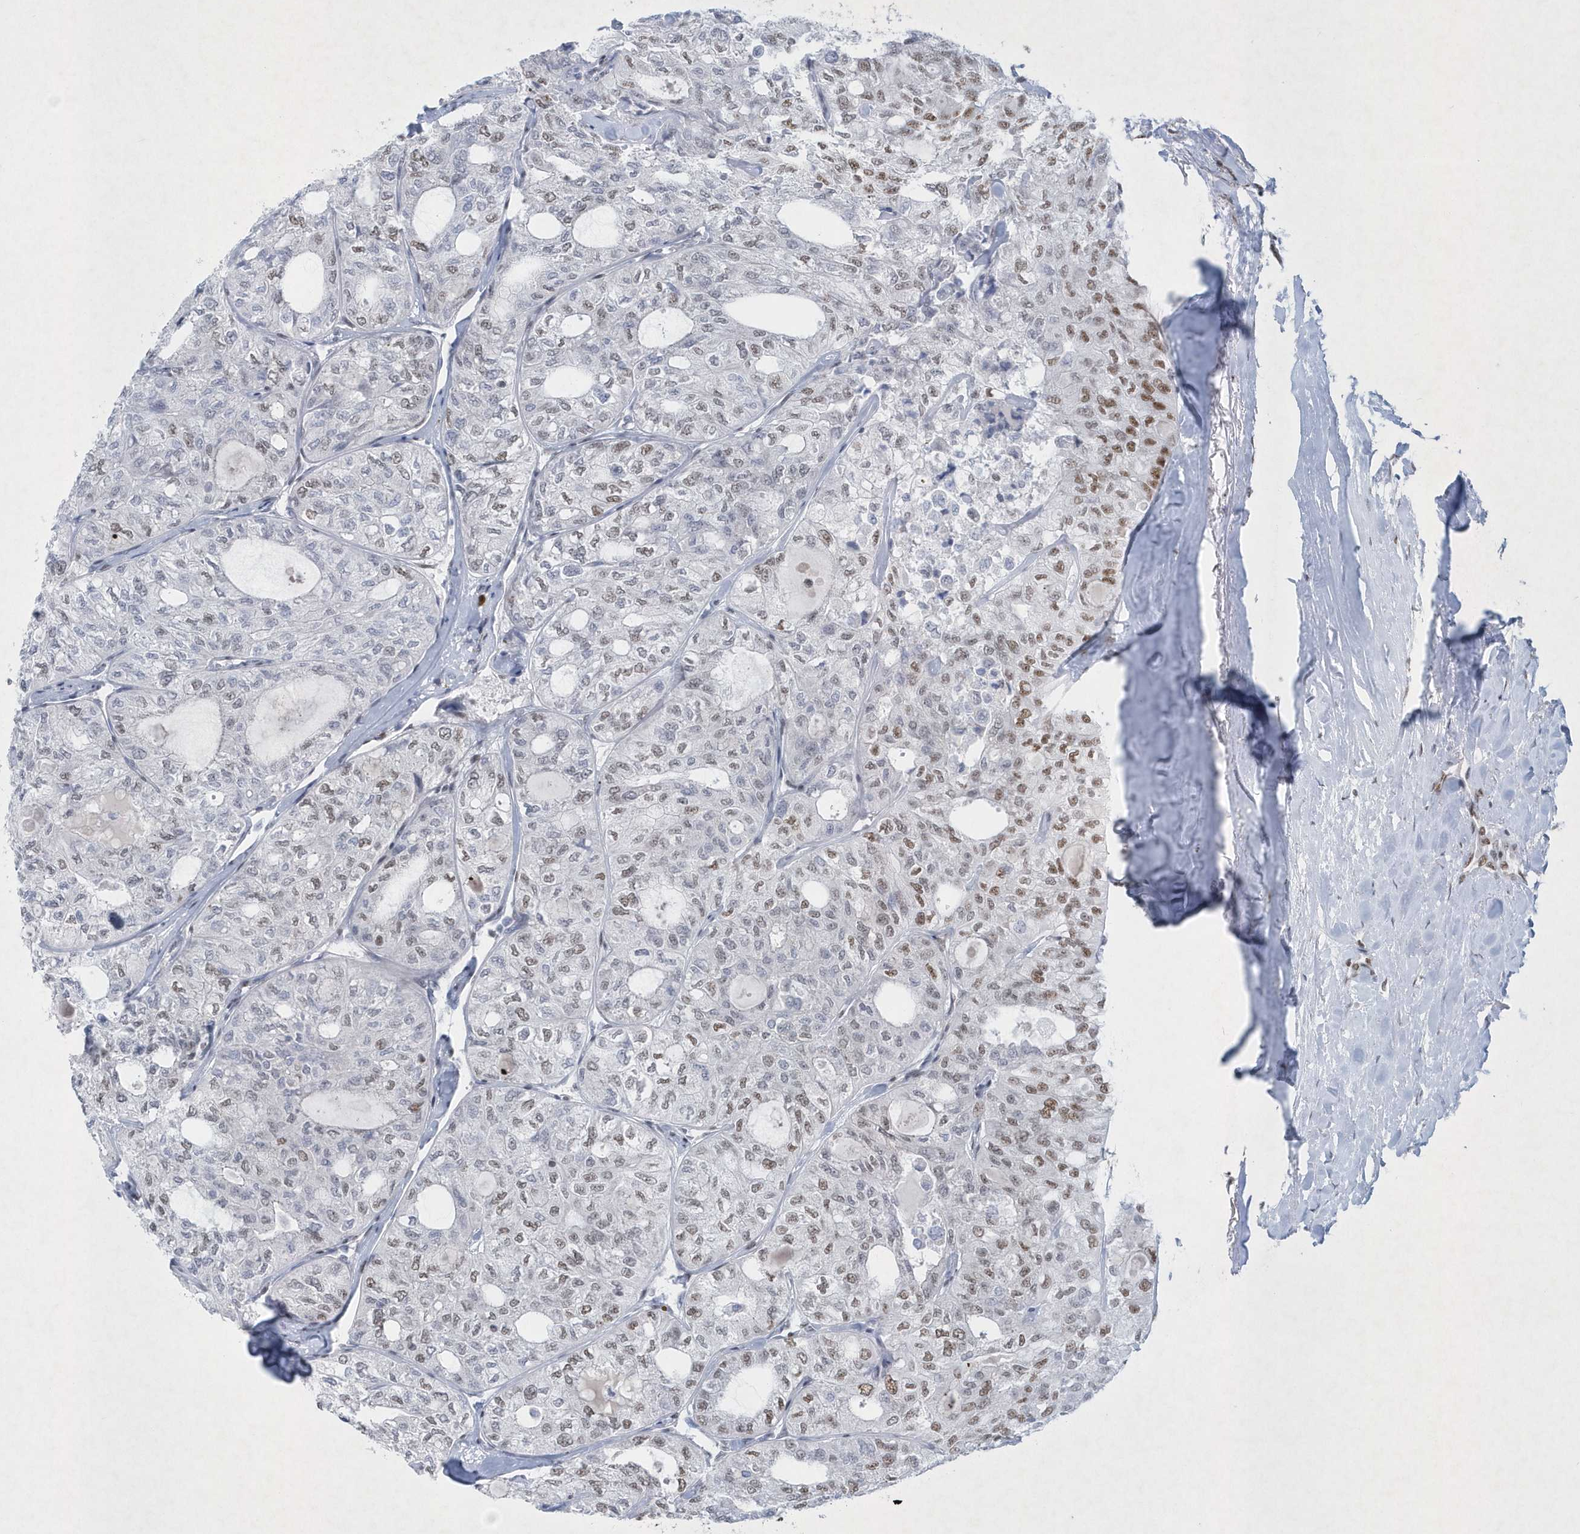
{"staining": {"intensity": "moderate", "quantity": "<25%", "location": "nuclear"}, "tissue": "thyroid cancer", "cell_type": "Tumor cells", "image_type": "cancer", "snomed": [{"axis": "morphology", "description": "Follicular adenoma carcinoma, NOS"}, {"axis": "topography", "description": "Thyroid gland"}], "caption": "Moderate nuclear protein positivity is present in about <25% of tumor cells in thyroid cancer (follicular adenoma carcinoma).", "gene": "DCLRE1A", "patient": {"sex": "male", "age": 75}}